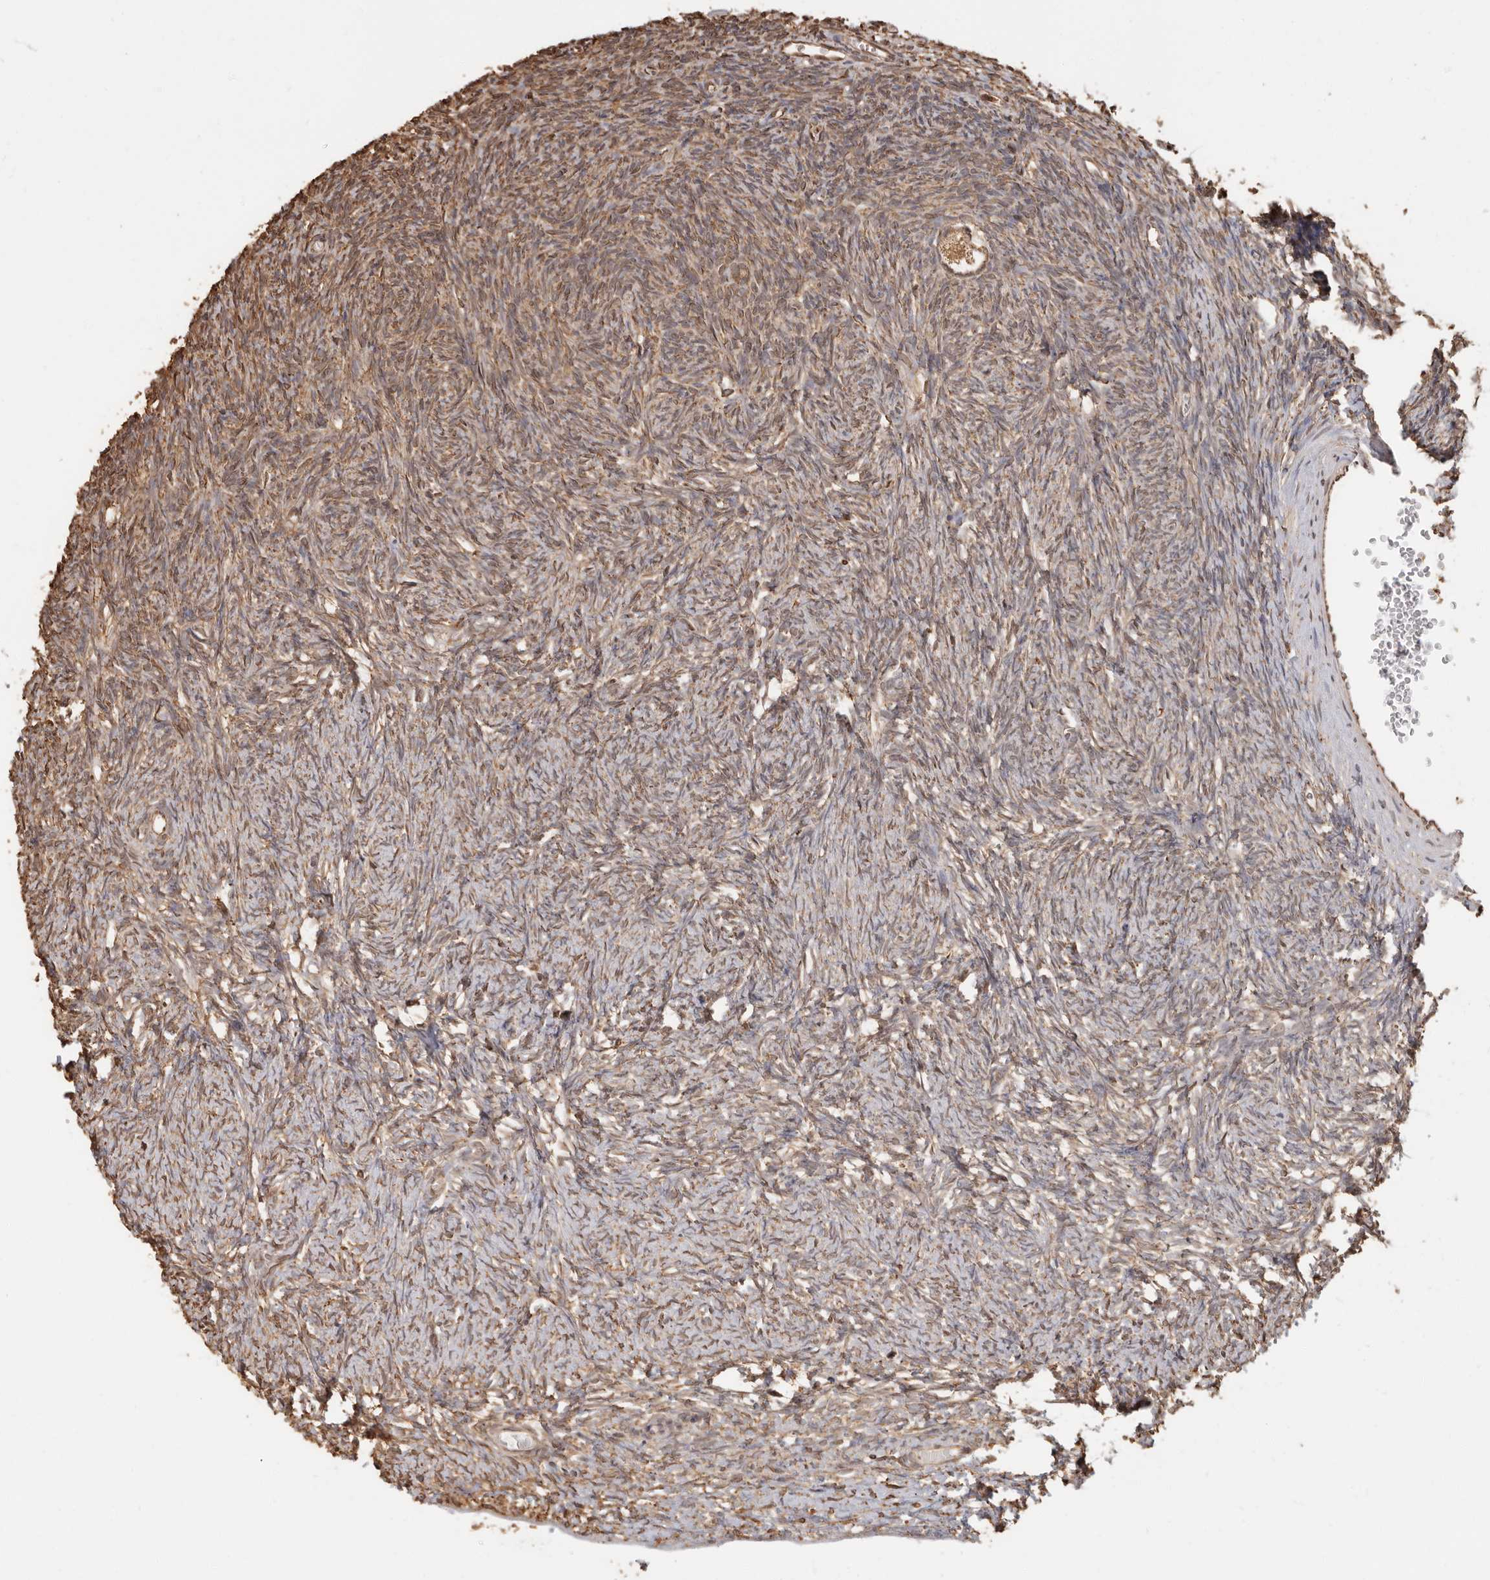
{"staining": {"intensity": "moderate", "quantity": ">75%", "location": "cytoplasmic/membranous"}, "tissue": "ovary", "cell_type": "Follicle cells", "image_type": "normal", "snomed": [{"axis": "morphology", "description": "Normal tissue, NOS"}, {"axis": "topography", "description": "Ovary"}], "caption": "High-power microscopy captured an immunohistochemistry histopathology image of unremarkable ovary, revealing moderate cytoplasmic/membranous expression in approximately >75% of follicle cells. (DAB = brown stain, brightfield microscopy at high magnification).", "gene": "ARHGEF10L", "patient": {"sex": "female", "age": 34}}